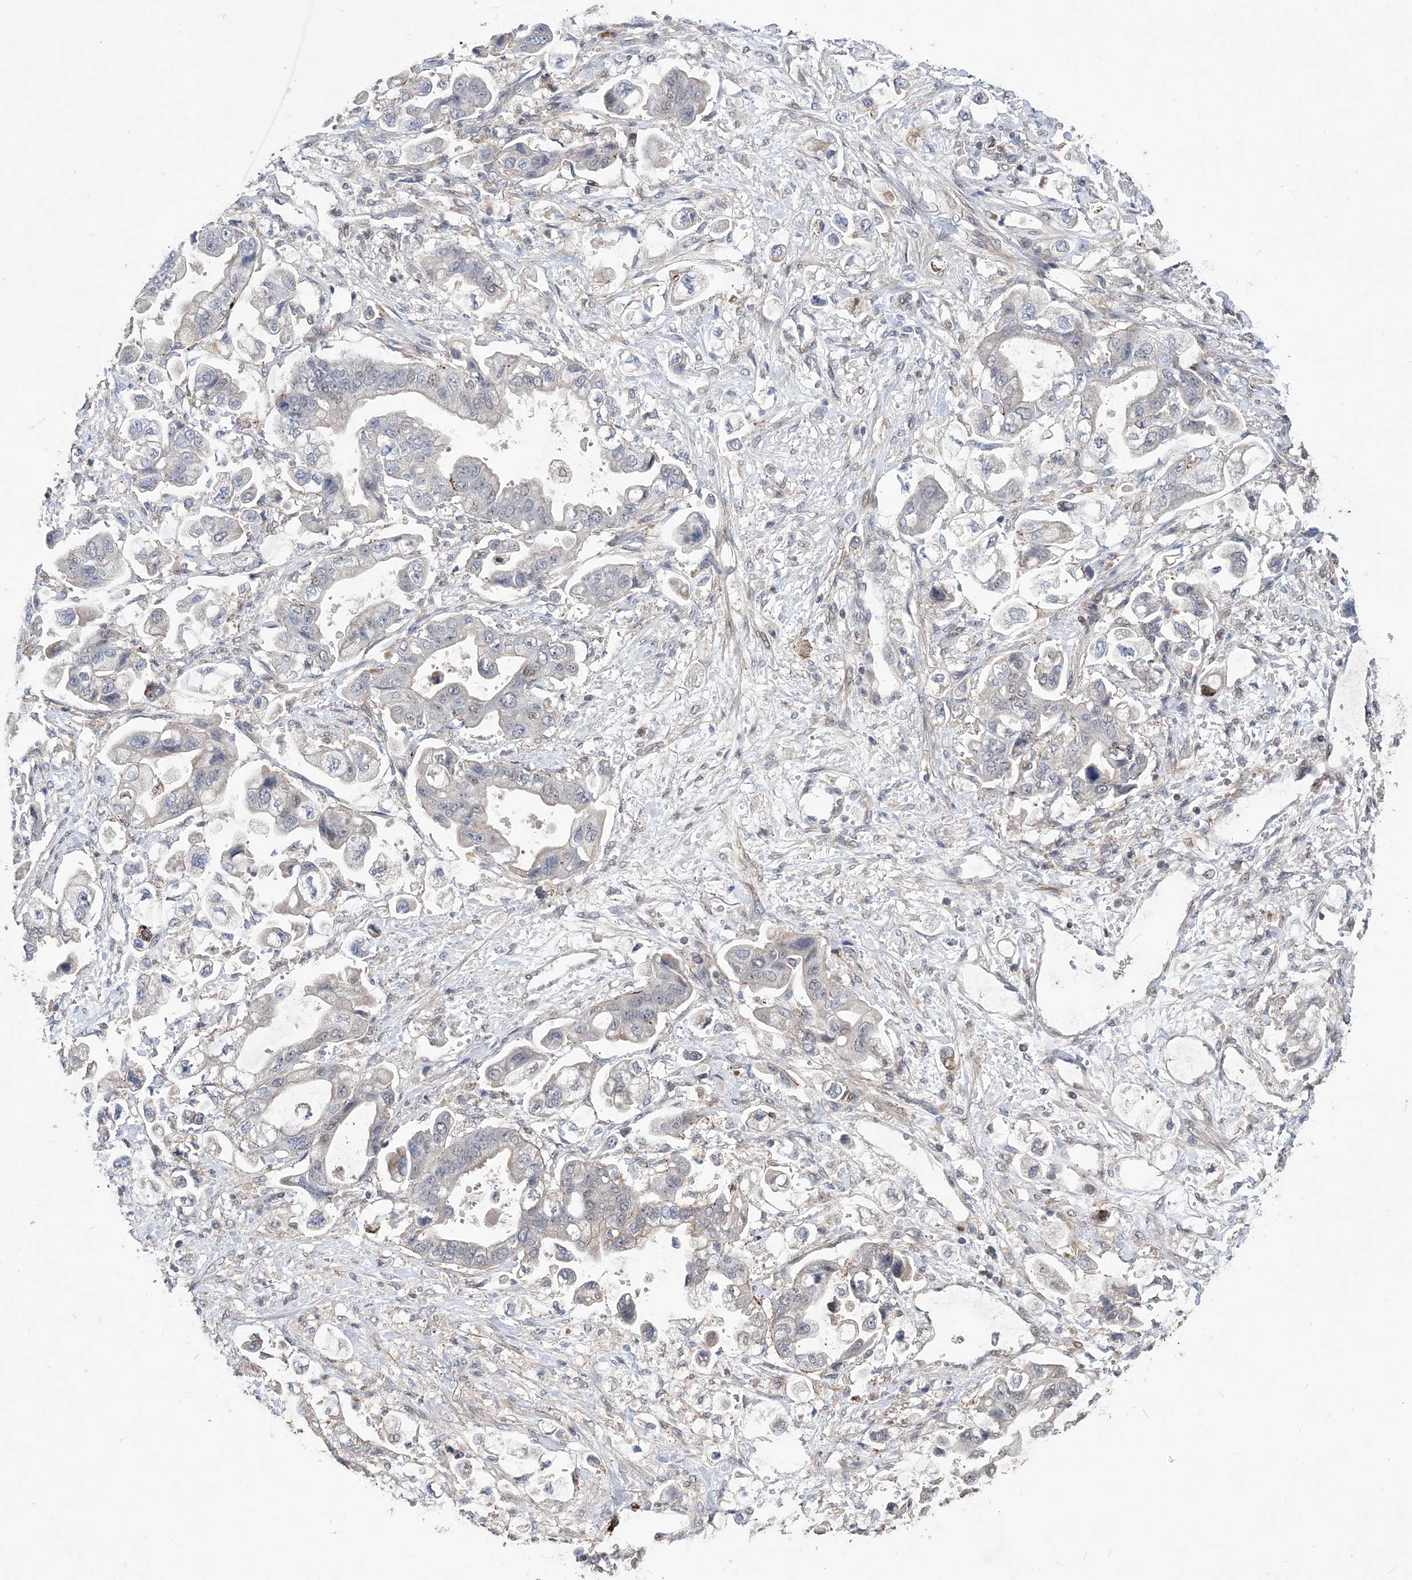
{"staining": {"intensity": "negative", "quantity": "none", "location": "none"}, "tissue": "stomach cancer", "cell_type": "Tumor cells", "image_type": "cancer", "snomed": [{"axis": "morphology", "description": "Adenocarcinoma, NOS"}, {"axis": "topography", "description": "Stomach"}], "caption": "Micrograph shows no protein staining in tumor cells of stomach cancer tissue.", "gene": "BOD1L1", "patient": {"sex": "male", "age": 62}}